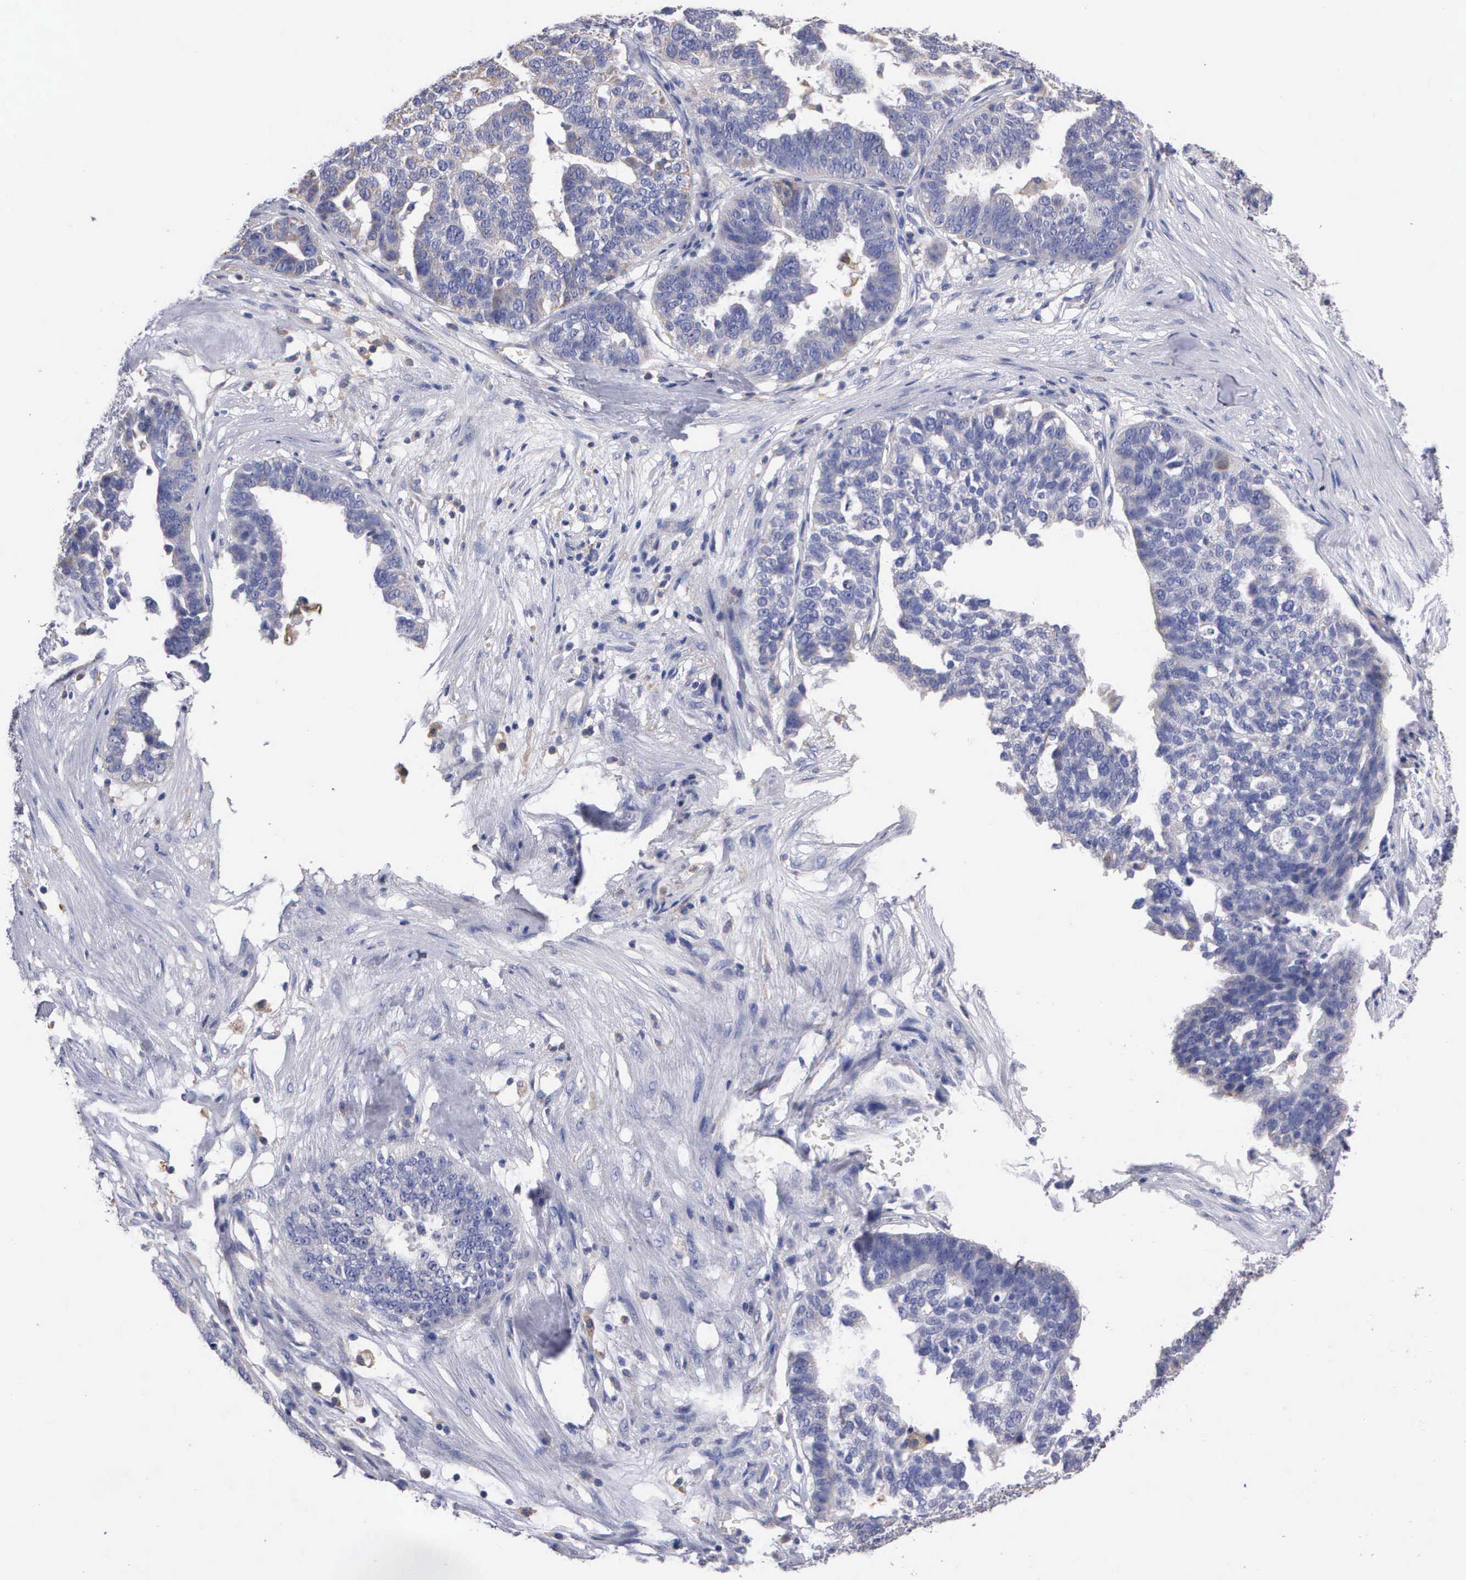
{"staining": {"intensity": "negative", "quantity": "none", "location": "none"}, "tissue": "ovarian cancer", "cell_type": "Tumor cells", "image_type": "cancer", "snomed": [{"axis": "morphology", "description": "Cystadenocarcinoma, serous, NOS"}, {"axis": "topography", "description": "Ovary"}], "caption": "There is no significant positivity in tumor cells of ovarian serous cystadenocarcinoma.", "gene": "PTGS2", "patient": {"sex": "female", "age": 59}}